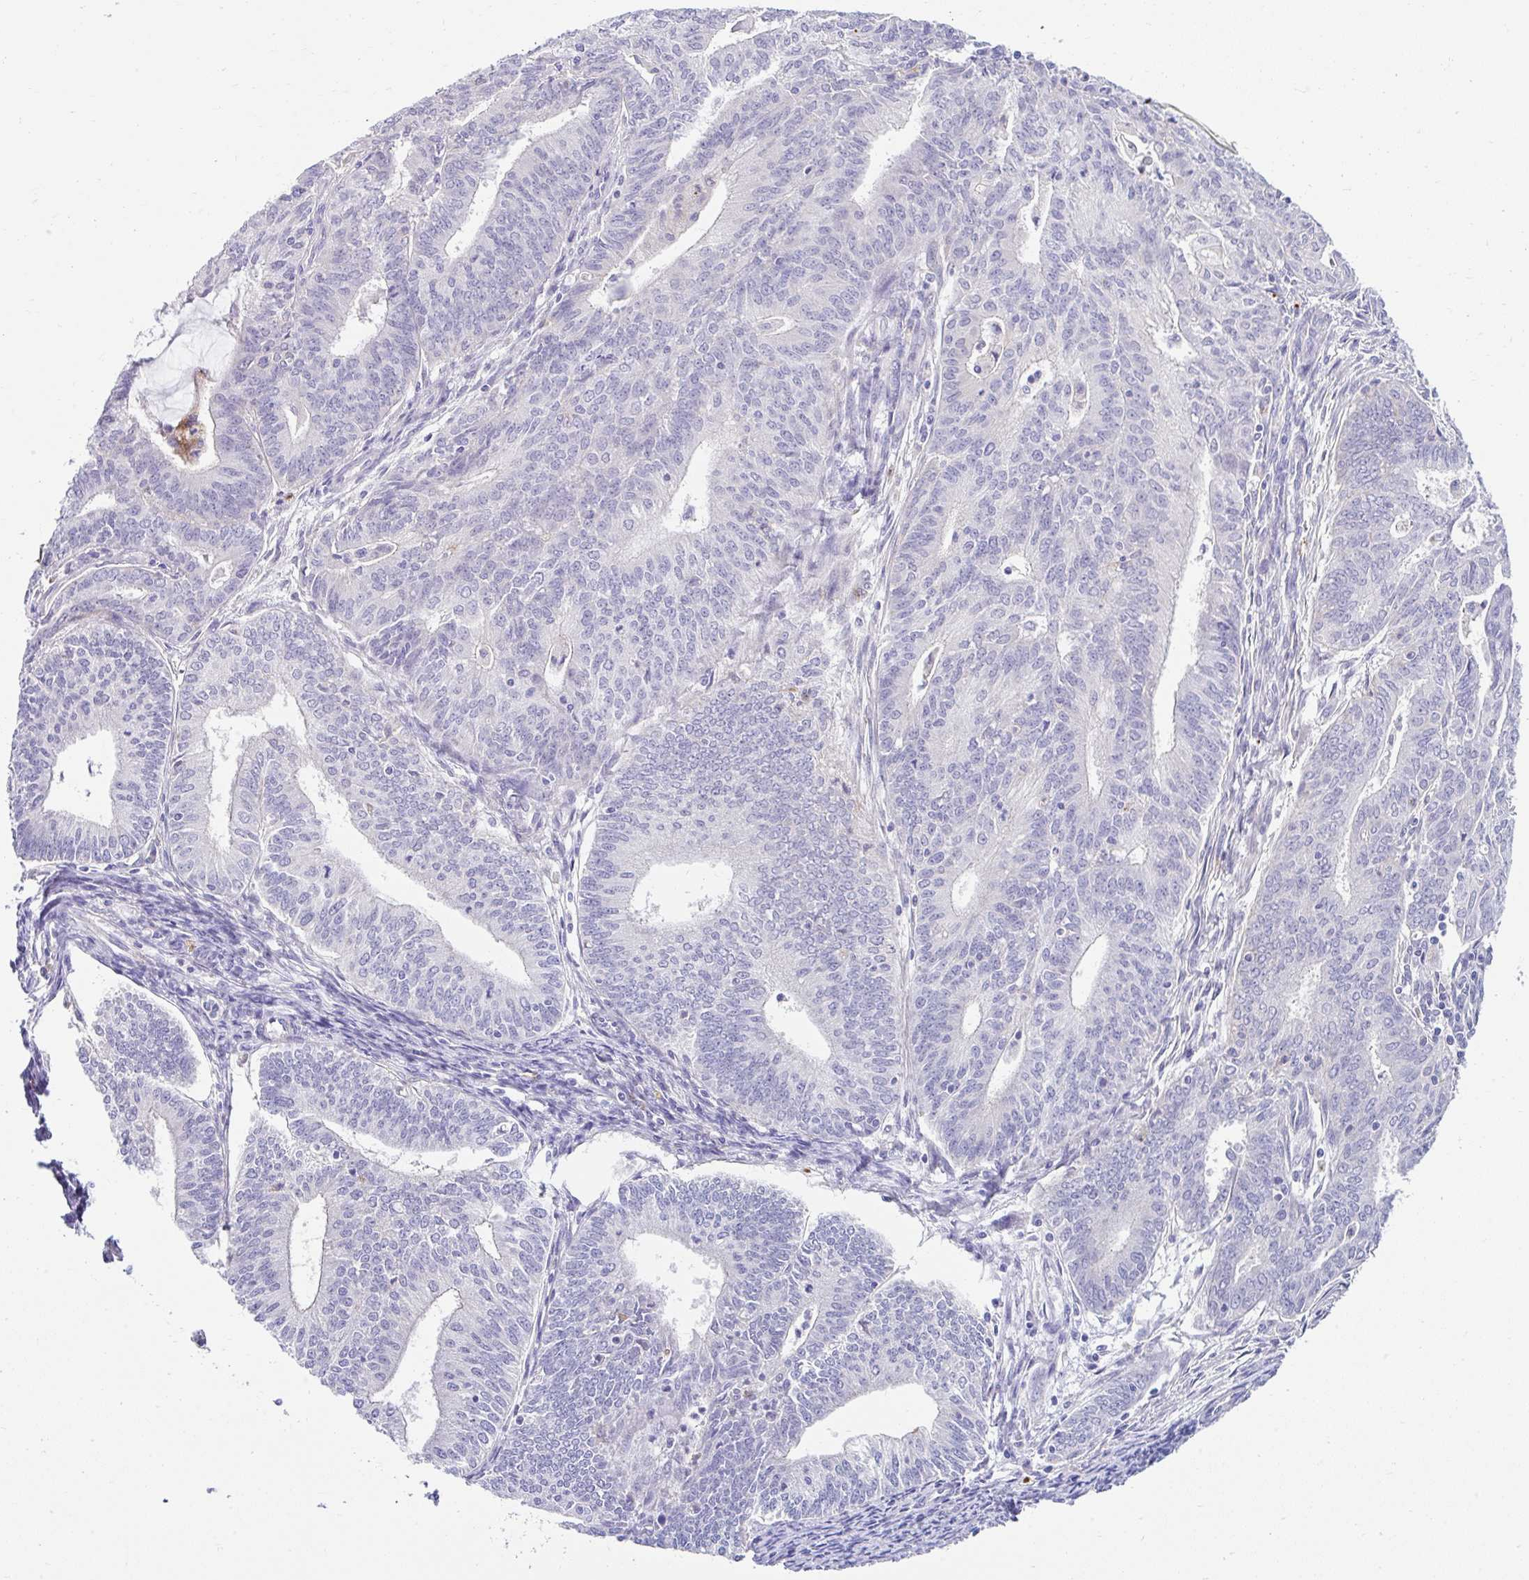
{"staining": {"intensity": "negative", "quantity": "none", "location": "none"}, "tissue": "endometrial cancer", "cell_type": "Tumor cells", "image_type": "cancer", "snomed": [{"axis": "morphology", "description": "Adenocarcinoma, NOS"}, {"axis": "topography", "description": "Endometrium"}], "caption": "High power microscopy histopathology image of an IHC image of adenocarcinoma (endometrial), revealing no significant expression in tumor cells.", "gene": "ZNF33A", "patient": {"sex": "female", "age": 61}}